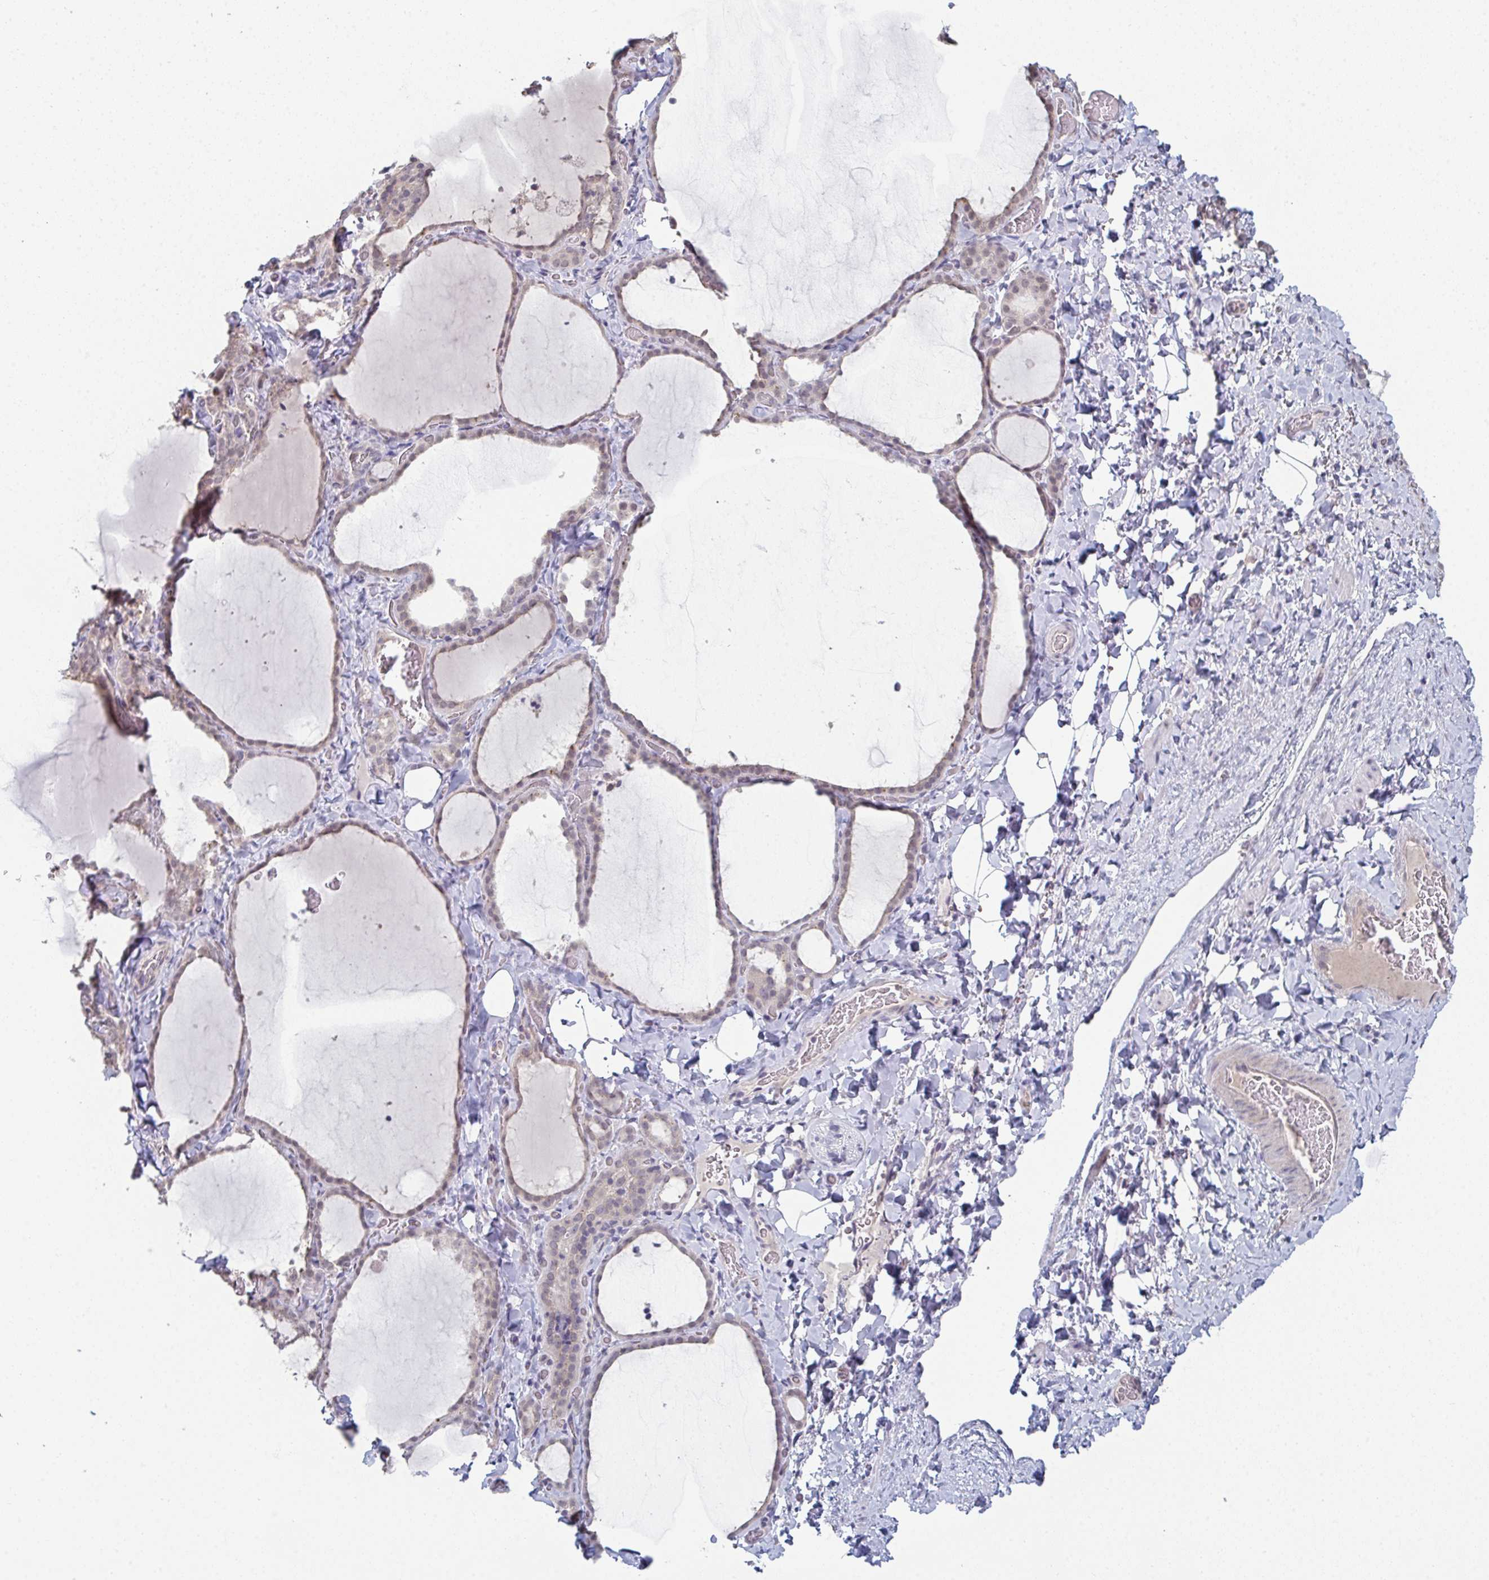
{"staining": {"intensity": "negative", "quantity": "none", "location": "none"}, "tissue": "thyroid gland", "cell_type": "Glandular cells", "image_type": "normal", "snomed": [{"axis": "morphology", "description": "Normal tissue, NOS"}, {"axis": "topography", "description": "Thyroid gland"}], "caption": "An IHC image of benign thyroid gland is shown. There is no staining in glandular cells of thyroid gland. Brightfield microscopy of immunohistochemistry stained with DAB (brown) and hematoxylin (blue), captured at high magnification.", "gene": "ZNF214", "patient": {"sex": "female", "age": 22}}